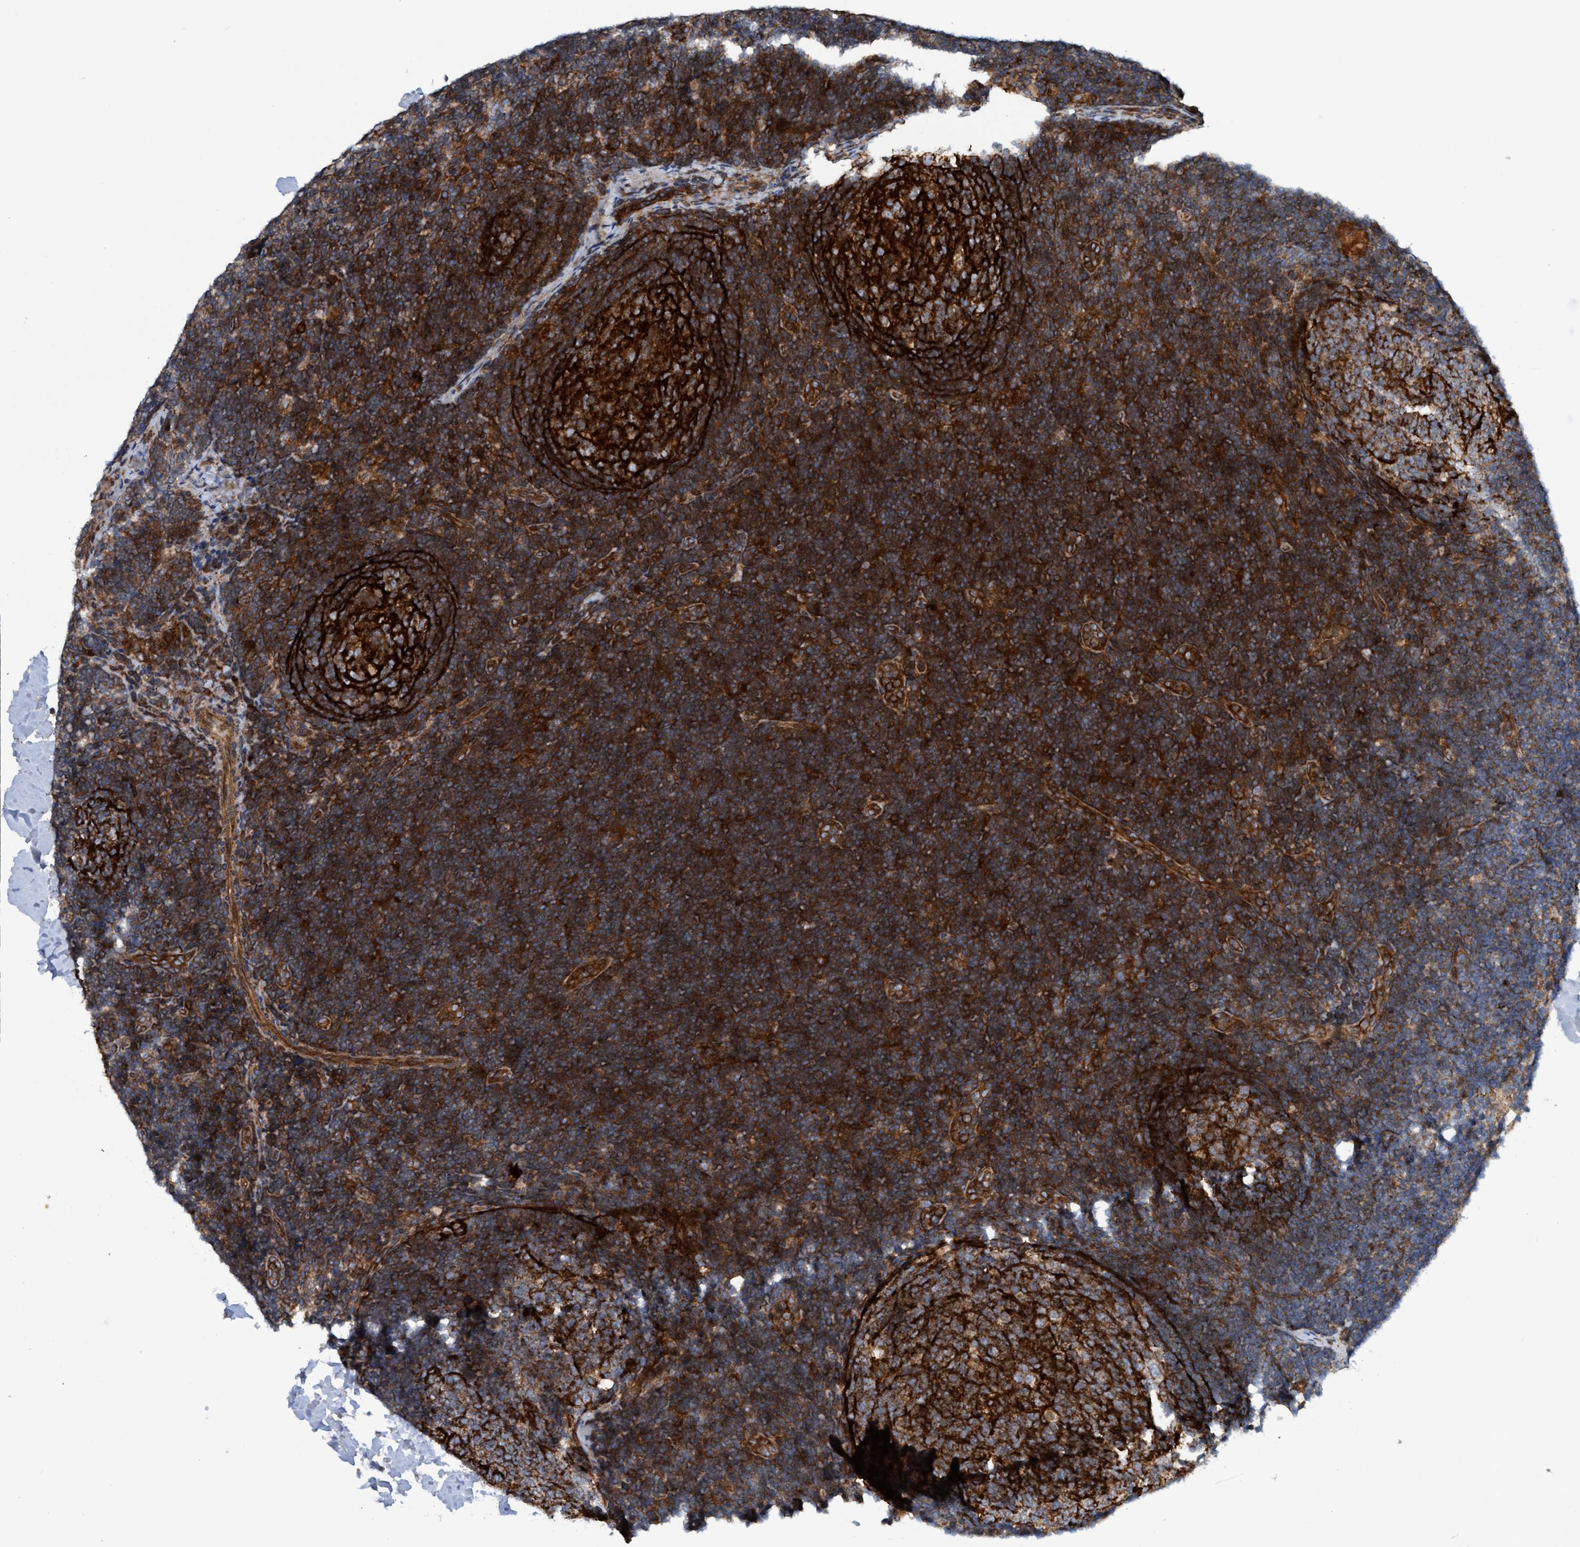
{"staining": {"intensity": "strong", "quantity": ">75%", "location": "cytoplasmic/membranous"}, "tissue": "lymph node", "cell_type": "Germinal center cells", "image_type": "normal", "snomed": [{"axis": "morphology", "description": "Normal tissue, NOS"}, {"axis": "topography", "description": "Lymph node"}], "caption": "Unremarkable lymph node was stained to show a protein in brown. There is high levels of strong cytoplasmic/membranous expression in approximately >75% of germinal center cells. The staining is performed using DAB (3,3'-diaminobenzidine) brown chromogen to label protein expression. The nuclei are counter-stained blue using hematoxylin.", "gene": "SLC16A3", "patient": {"sex": "female", "age": 14}}